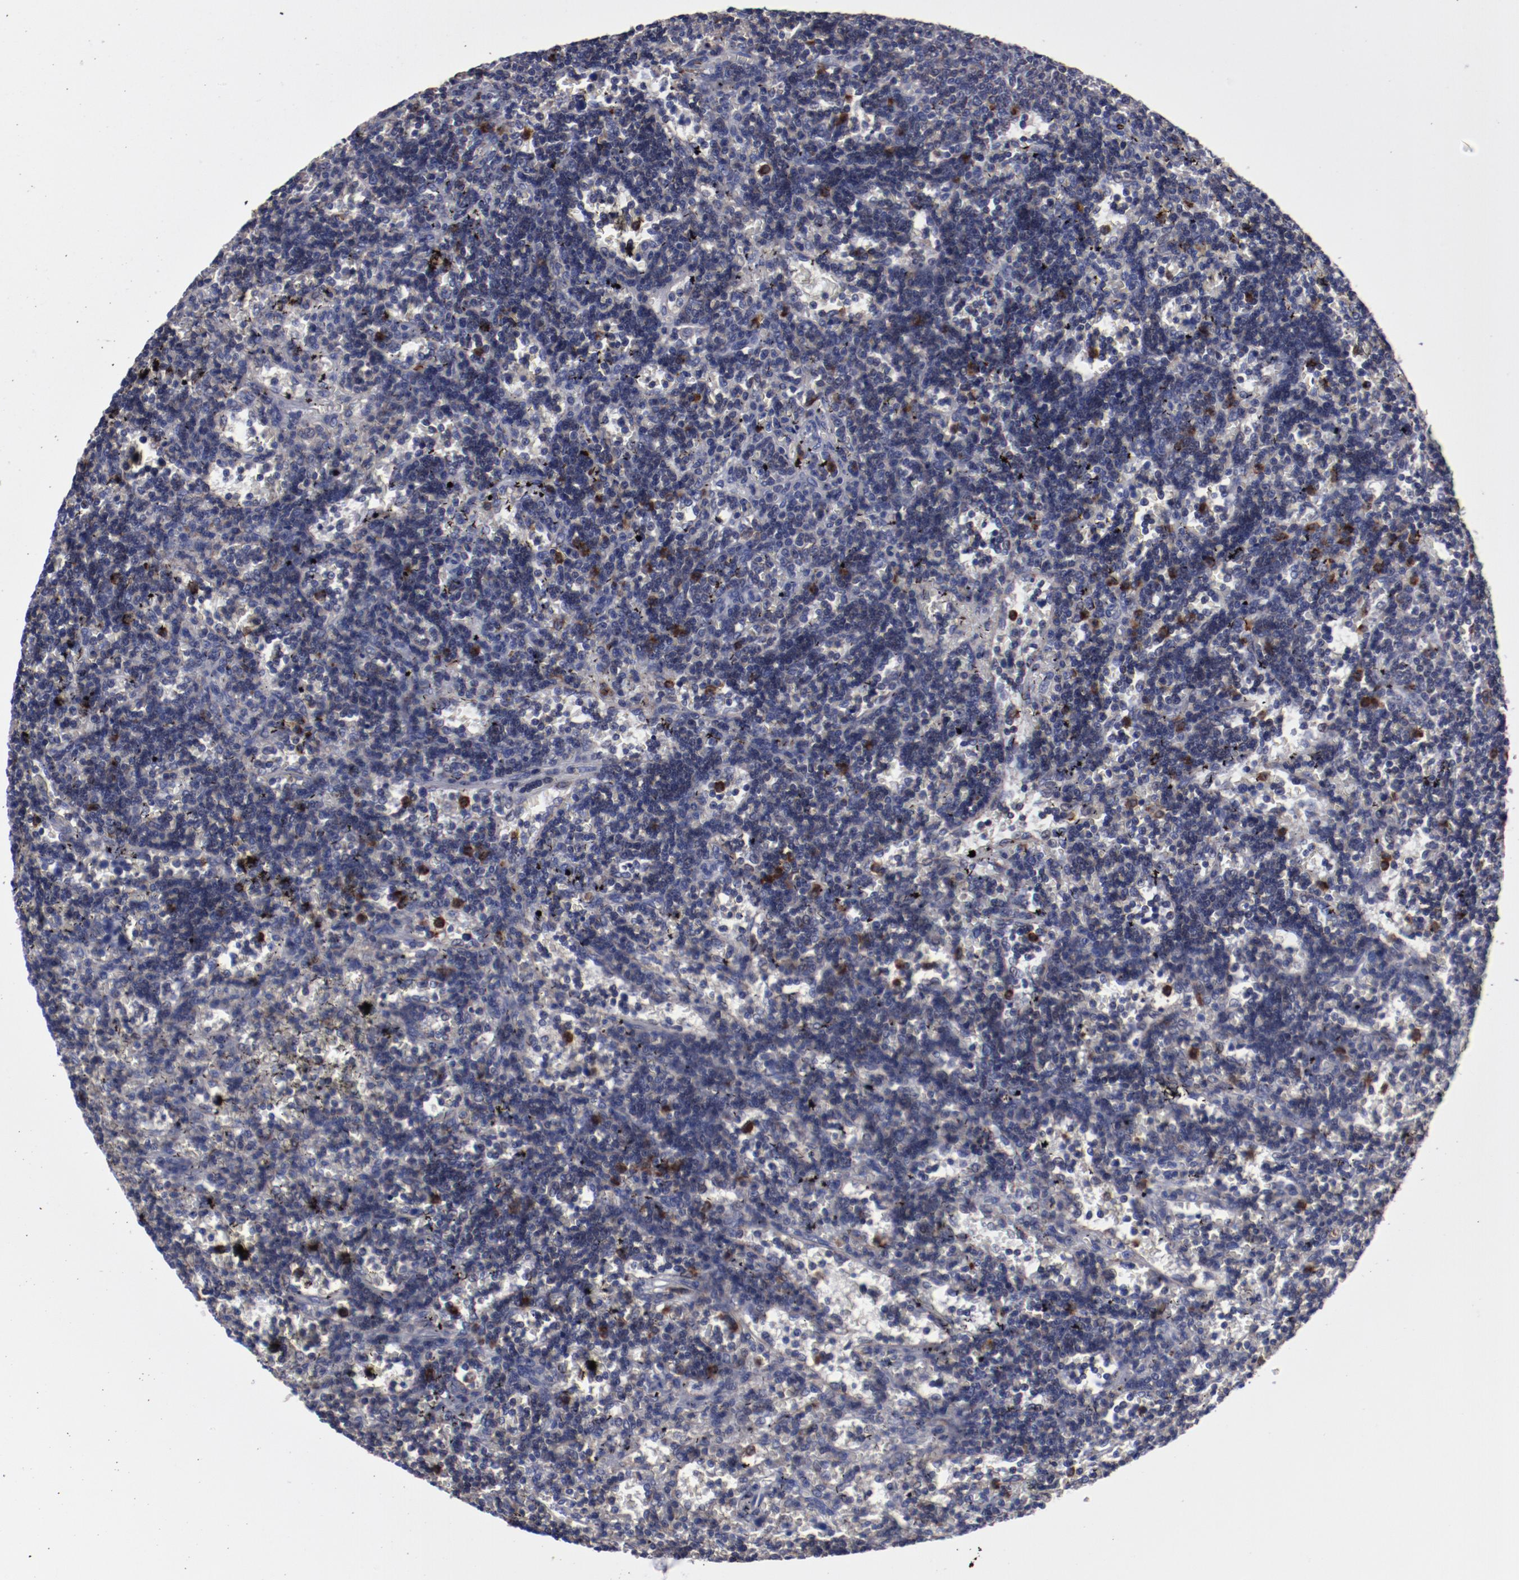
{"staining": {"intensity": "strong", "quantity": "<25%", "location": "cytoplasmic/membranous"}, "tissue": "lymphoma", "cell_type": "Tumor cells", "image_type": "cancer", "snomed": [{"axis": "morphology", "description": "Malignant lymphoma, non-Hodgkin's type, Low grade"}, {"axis": "topography", "description": "Spleen"}], "caption": "Immunohistochemical staining of human lymphoma demonstrates medium levels of strong cytoplasmic/membranous positivity in approximately <25% of tumor cells. Ihc stains the protein of interest in brown and the nuclei are stained blue.", "gene": "FGR", "patient": {"sex": "male", "age": 60}}